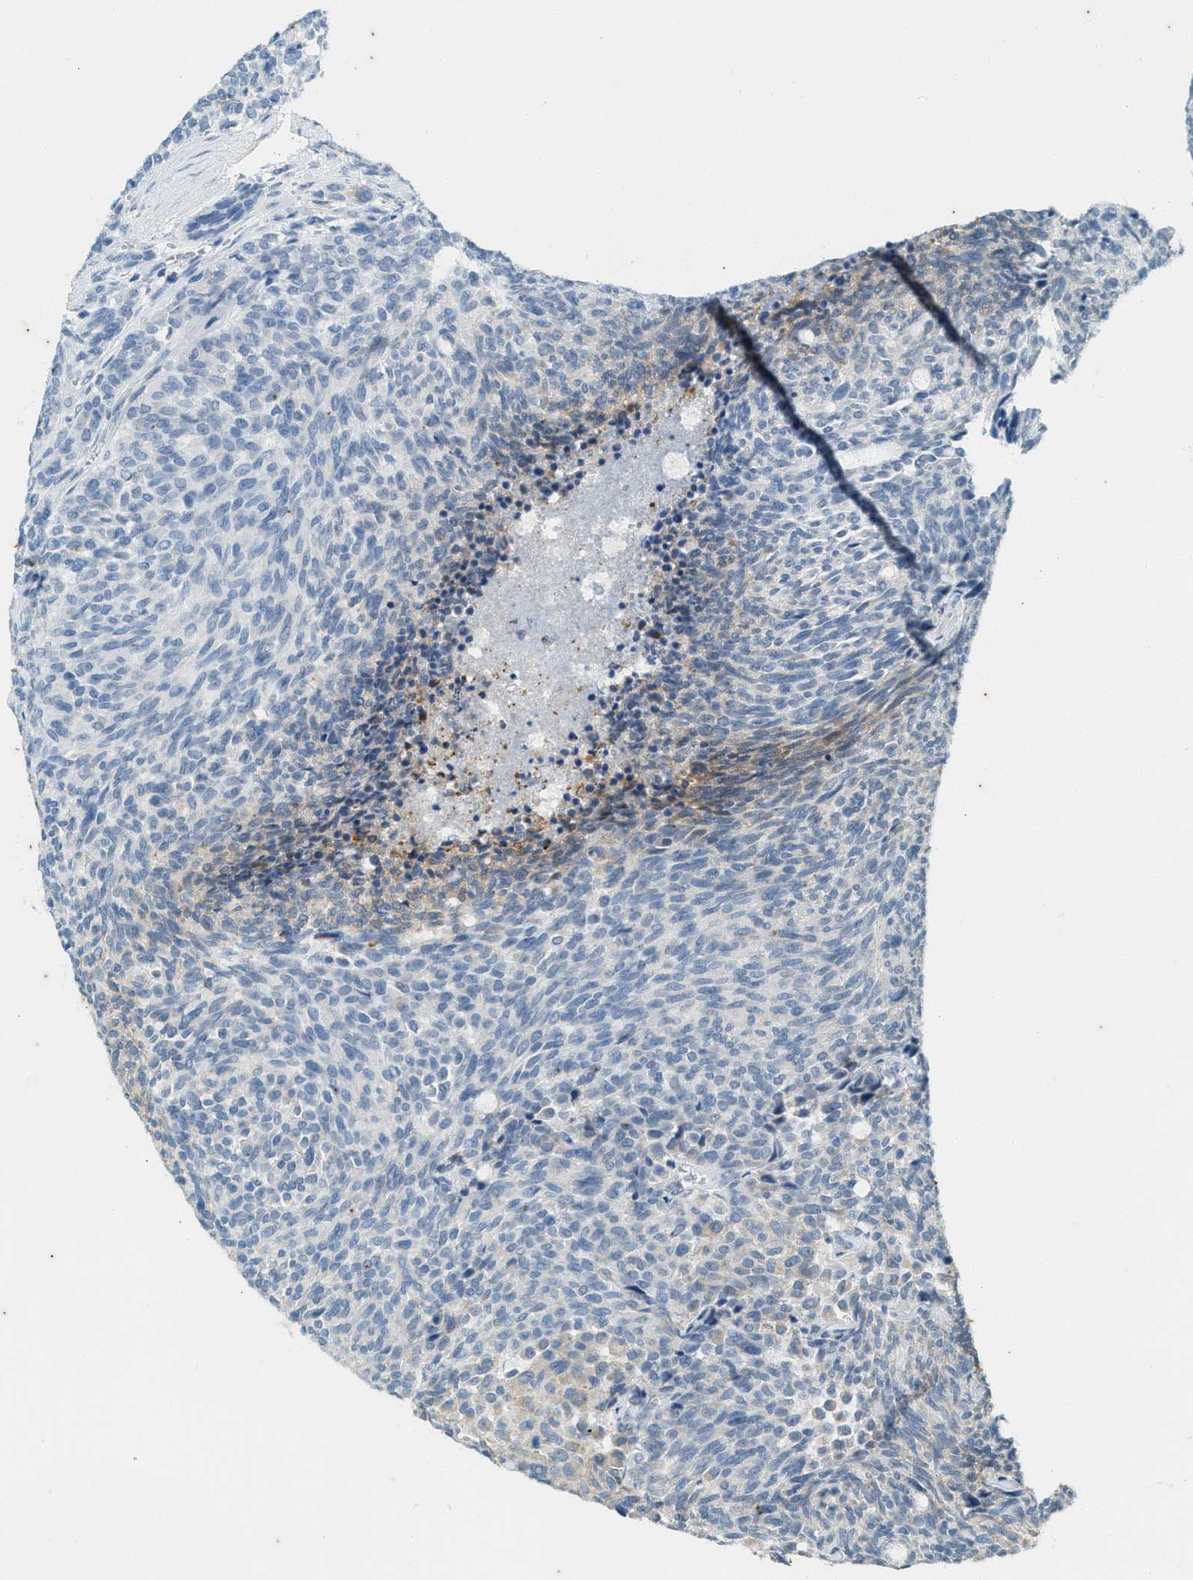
{"staining": {"intensity": "weak", "quantity": "<25%", "location": "cytoplasmic/membranous"}, "tissue": "carcinoid", "cell_type": "Tumor cells", "image_type": "cancer", "snomed": [{"axis": "morphology", "description": "Carcinoid, malignant, NOS"}, {"axis": "topography", "description": "Pancreas"}], "caption": "Micrograph shows no protein staining in tumor cells of carcinoid tissue.", "gene": "CHPF2", "patient": {"sex": "female", "age": 54}}